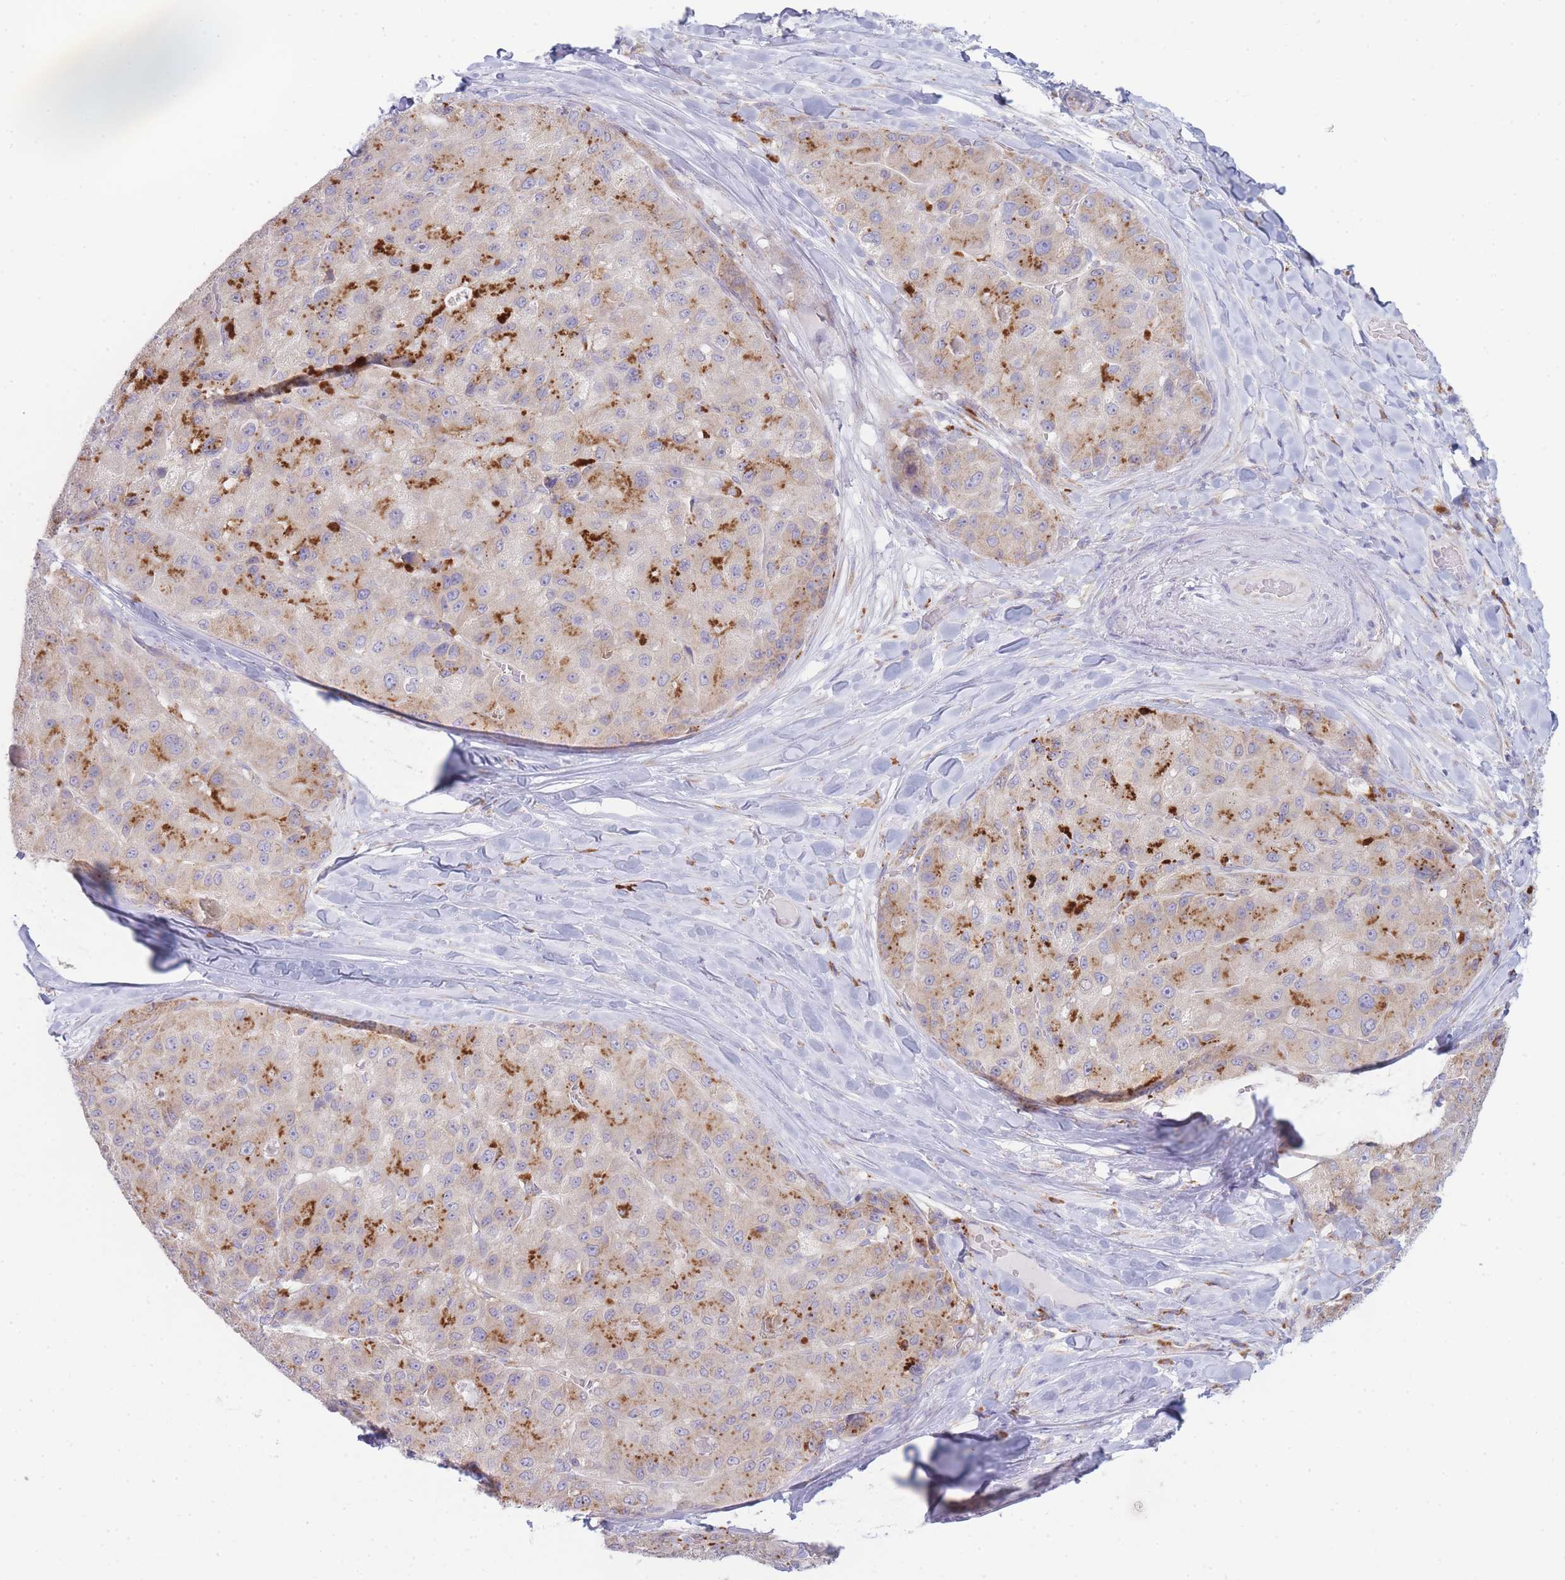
{"staining": {"intensity": "weak", "quantity": "<25%", "location": "cytoplasmic/membranous"}, "tissue": "liver cancer", "cell_type": "Tumor cells", "image_type": "cancer", "snomed": [{"axis": "morphology", "description": "Carcinoma, Hepatocellular, NOS"}, {"axis": "topography", "description": "Liver"}], "caption": "This is an immunohistochemistry (IHC) micrograph of human liver hepatocellular carcinoma. There is no positivity in tumor cells.", "gene": "OR5L2", "patient": {"sex": "male", "age": 80}}